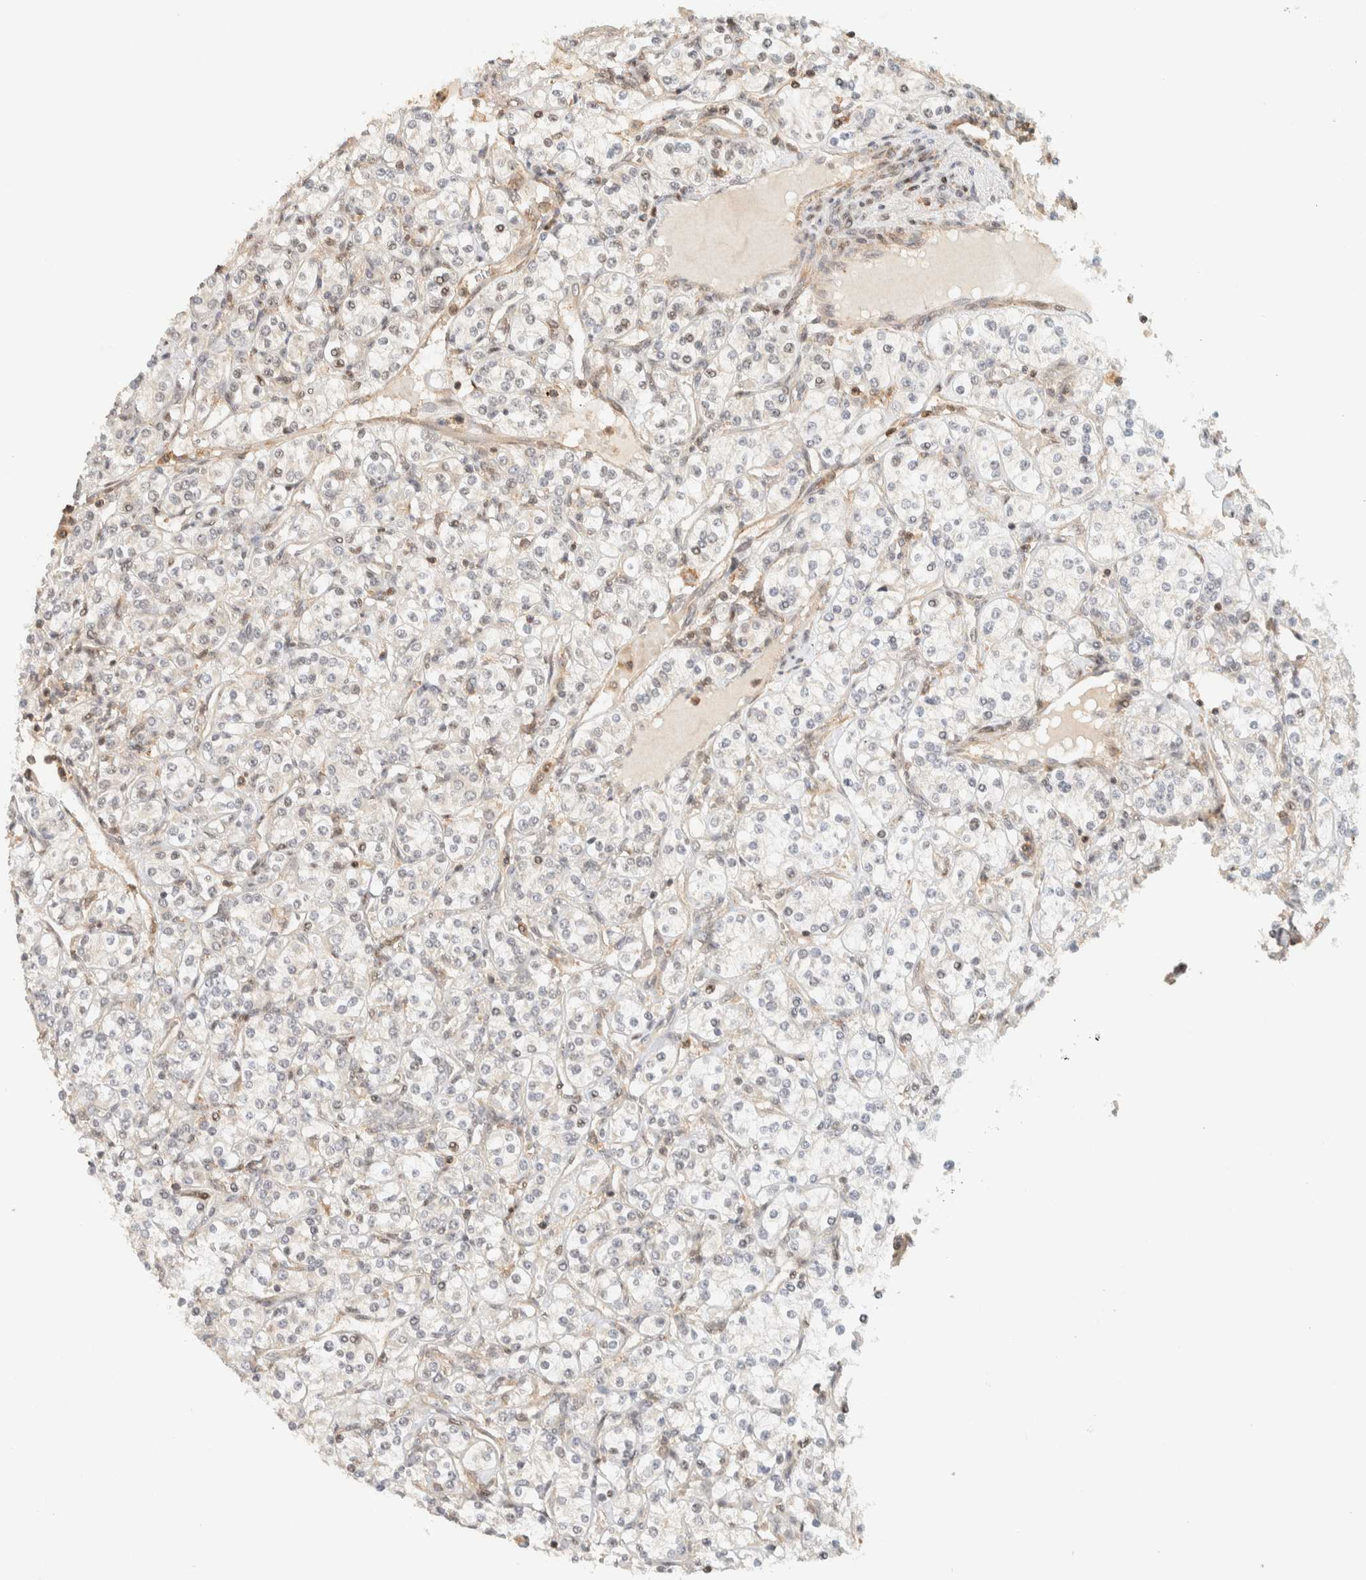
{"staining": {"intensity": "weak", "quantity": "<25%", "location": "nuclear"}, "tissue": "renal cancer", "cell_type": "Tumor cells", "image_type": "cancer", "snomed": [{"axis": "morphology", "description": "Adenocarcinoma, NOS"}, {"axis": "topography", "description": "Kidney"}], "caption": "An image of human renal cancer is negative for staining in tumor cells.", "gene": "ARFGEF1", "patient": {"sex": "male", "age": 77}}